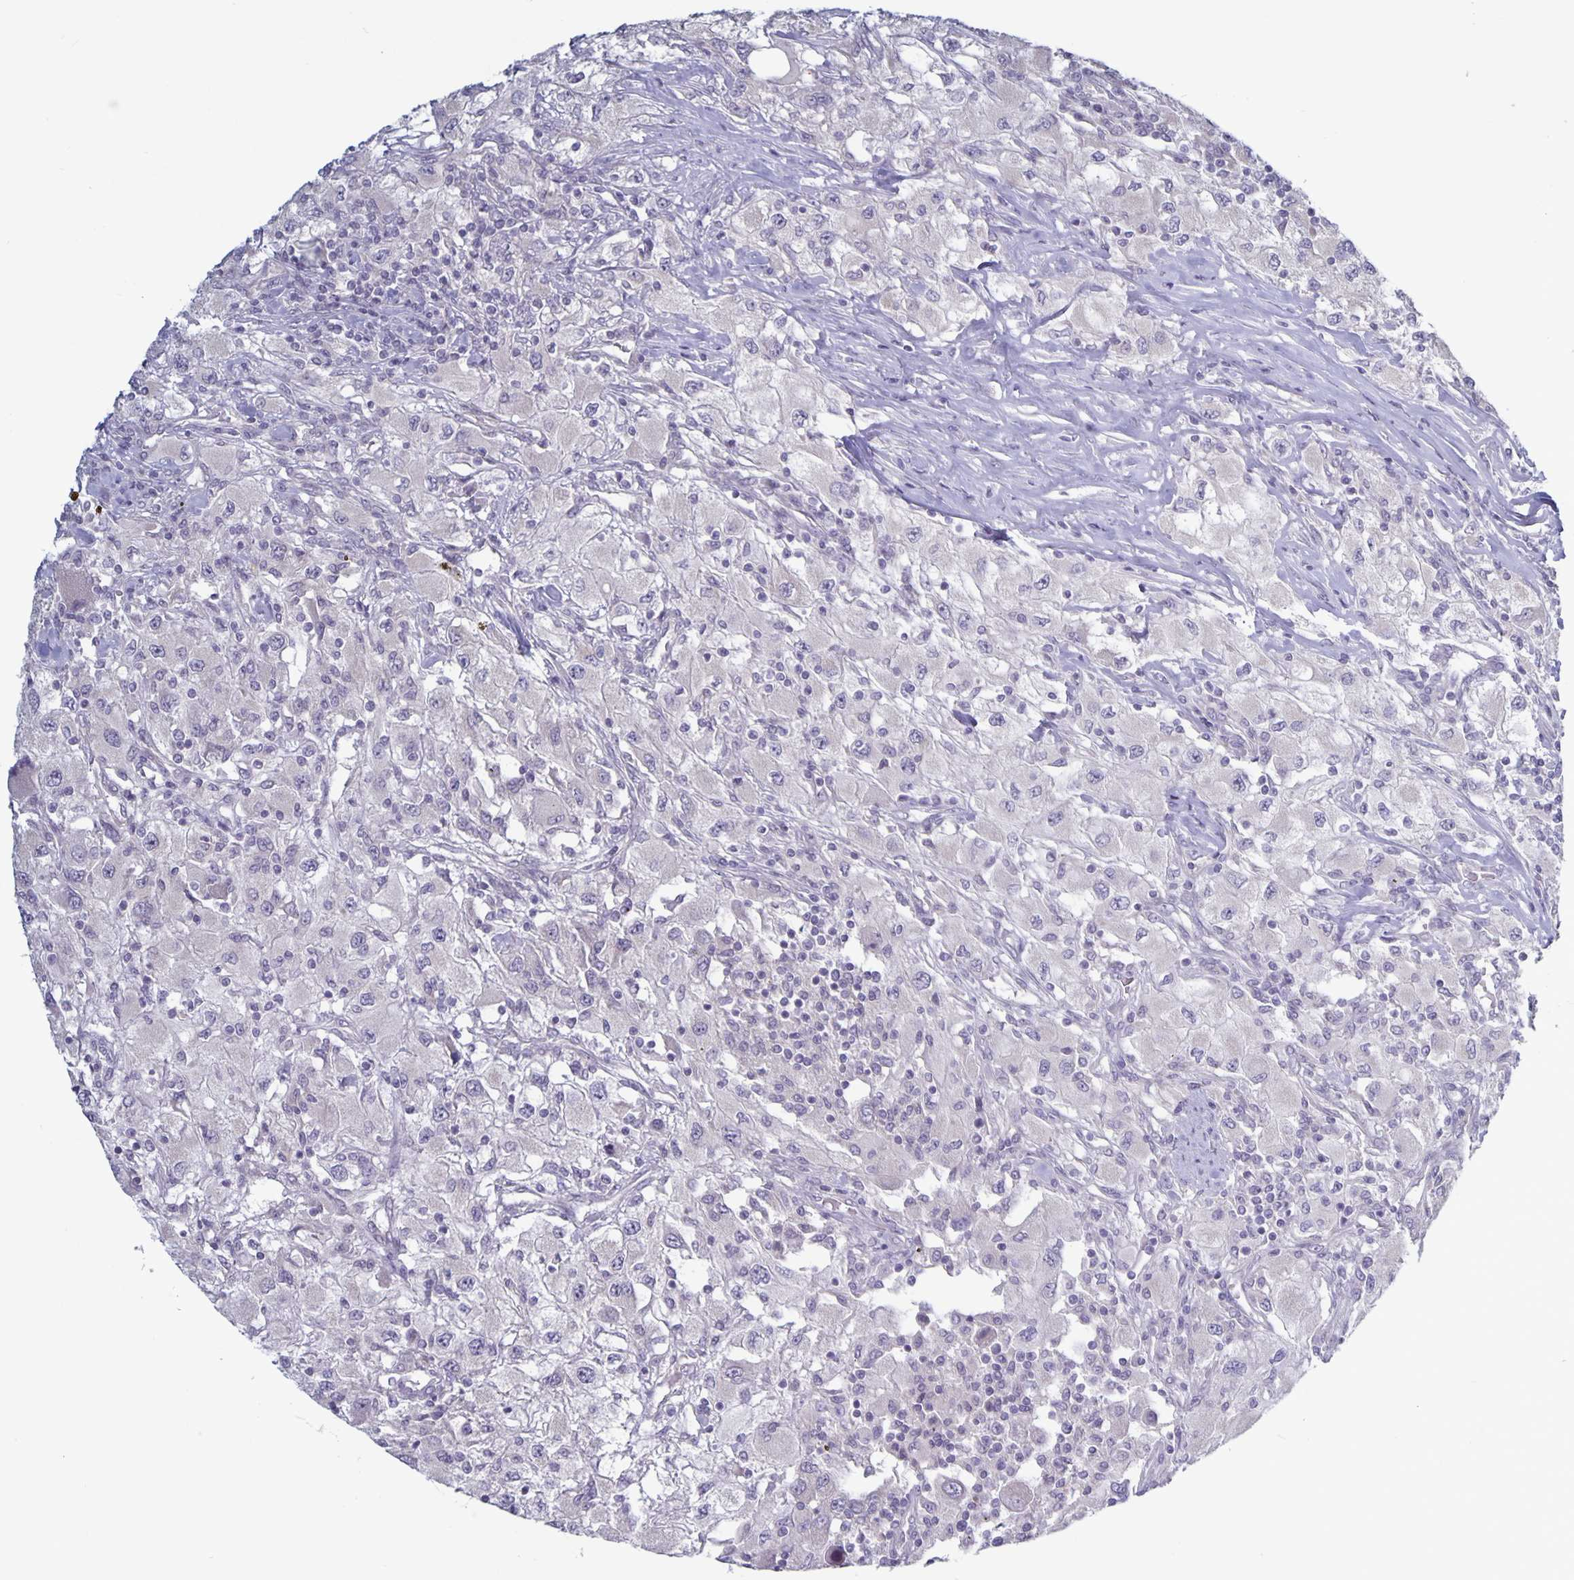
{"staining": {"intensity": "negative", "quantity": "none", "location": "none"}, "tissue": "renal cancer", "cell_type": "Tumor cells", "image_type": "cancer", "snomed": [{"axis": "morphology", "description": "Adenocarcinoma, NOS"}, {"axis": "topography", "description": "Kidney"}], "caption": "Tumor cells are negative for protein expression in human adenocarcinoma (renal).", "gene": "PLCB3", "patient": {"sex": "female", "age": 67}}